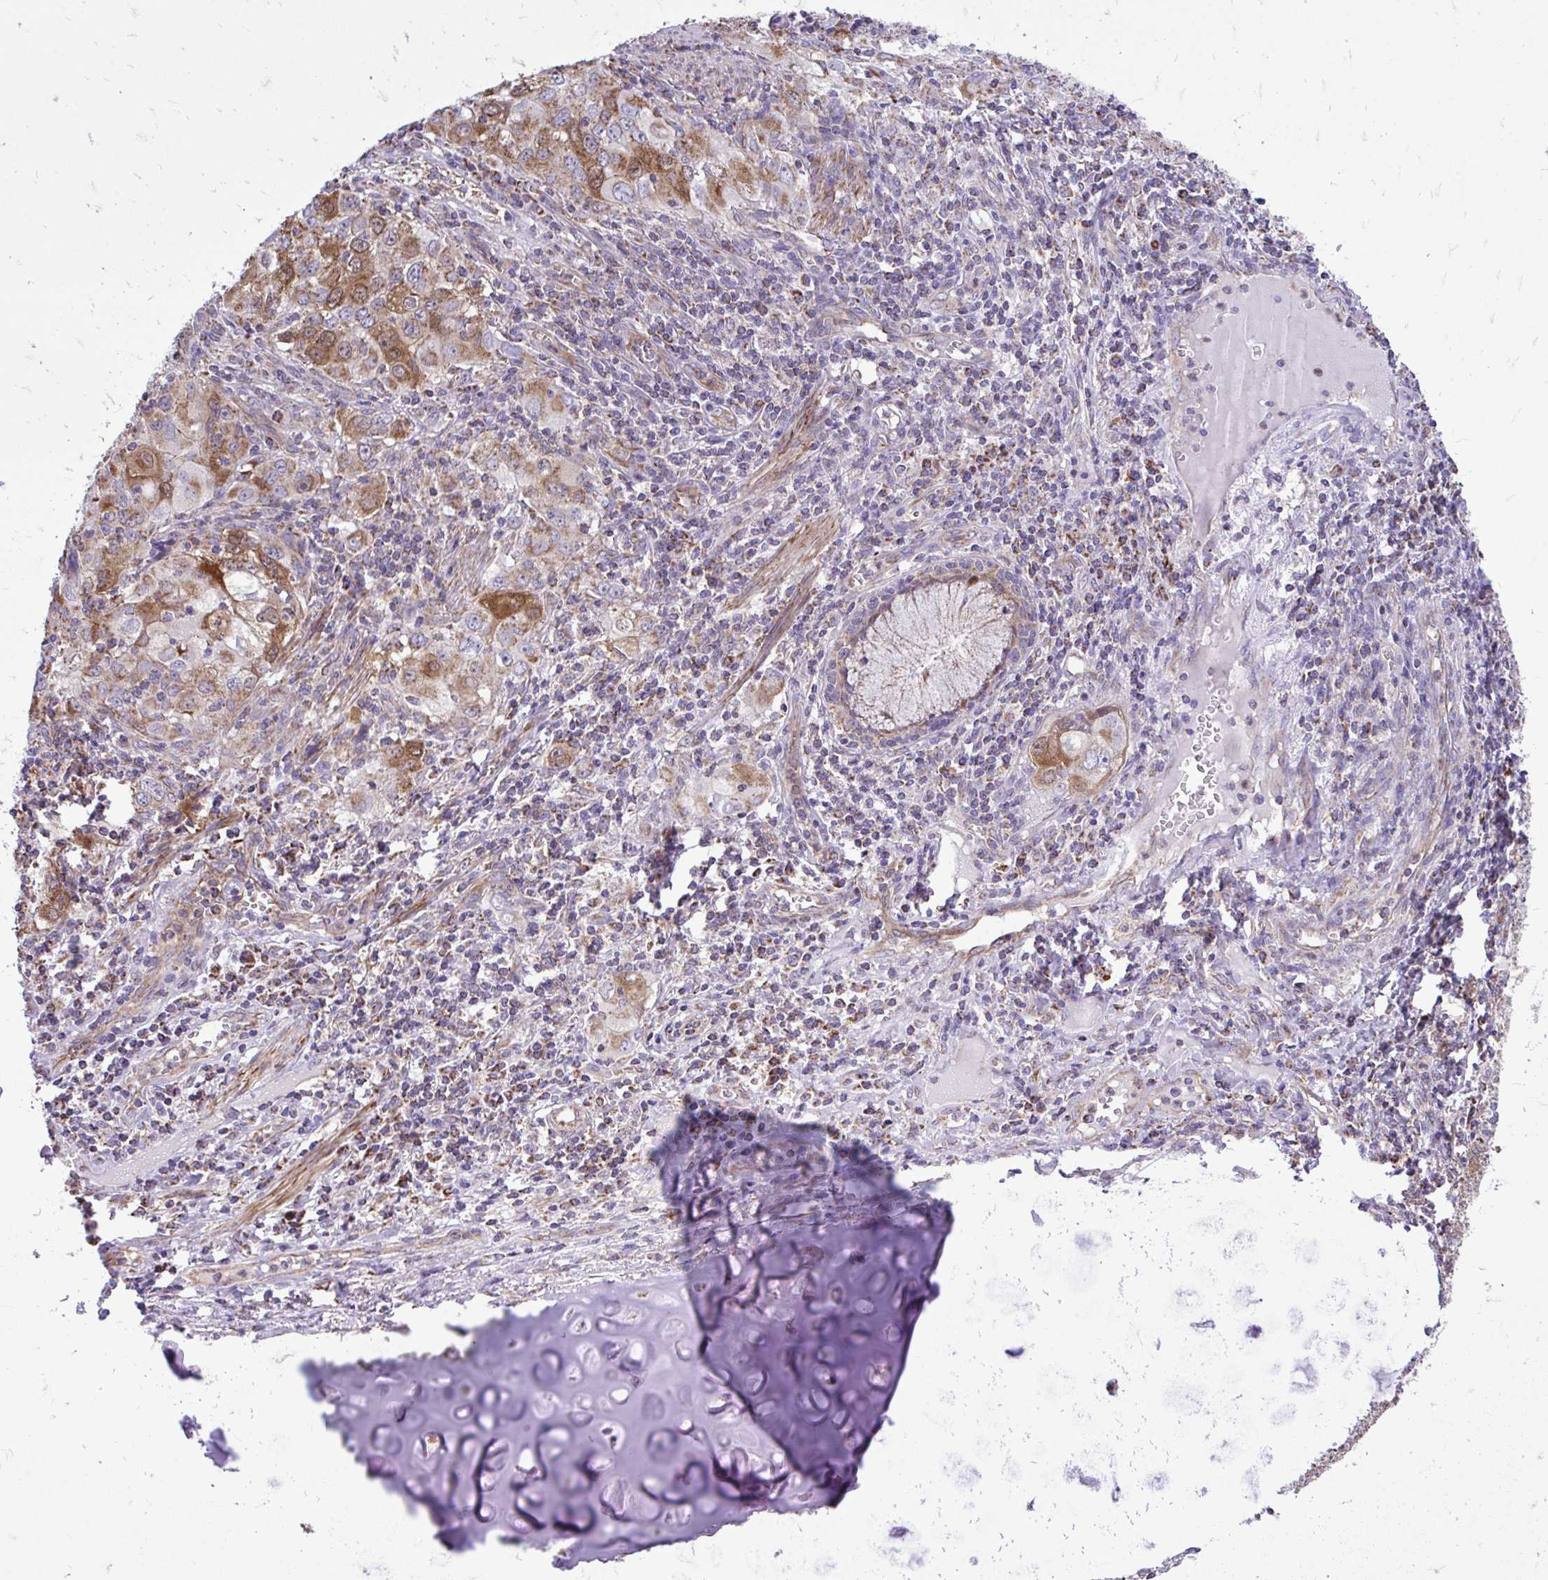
{"staining": {"intensity": "moderate", "quantity": "25%-75%", "location": "cytoplasmic/membranous"}, "tissue": "lung cancer", "cell_type": "Tumor cells", "image_type": "cancer", "snomed": [{"axis": "morphology", "description": "Adenocarcinoma, NOS"}, {"axis": "morphology", "description": "Adenocarcinoma, metastatic, NOS"}, {"axis": "topography", "description": "Lymph node"}, {"axis": "topography", "description": "Lung"}], "caption": "Protein staining of metastatic adenocarcinoma (lung) tissue reveals moderate cytoplasmic/membranous positivity in about 25%-75% of tumor cells.", "gene": "UBE2C", "patient": {"sex": "female", "age": 42}}